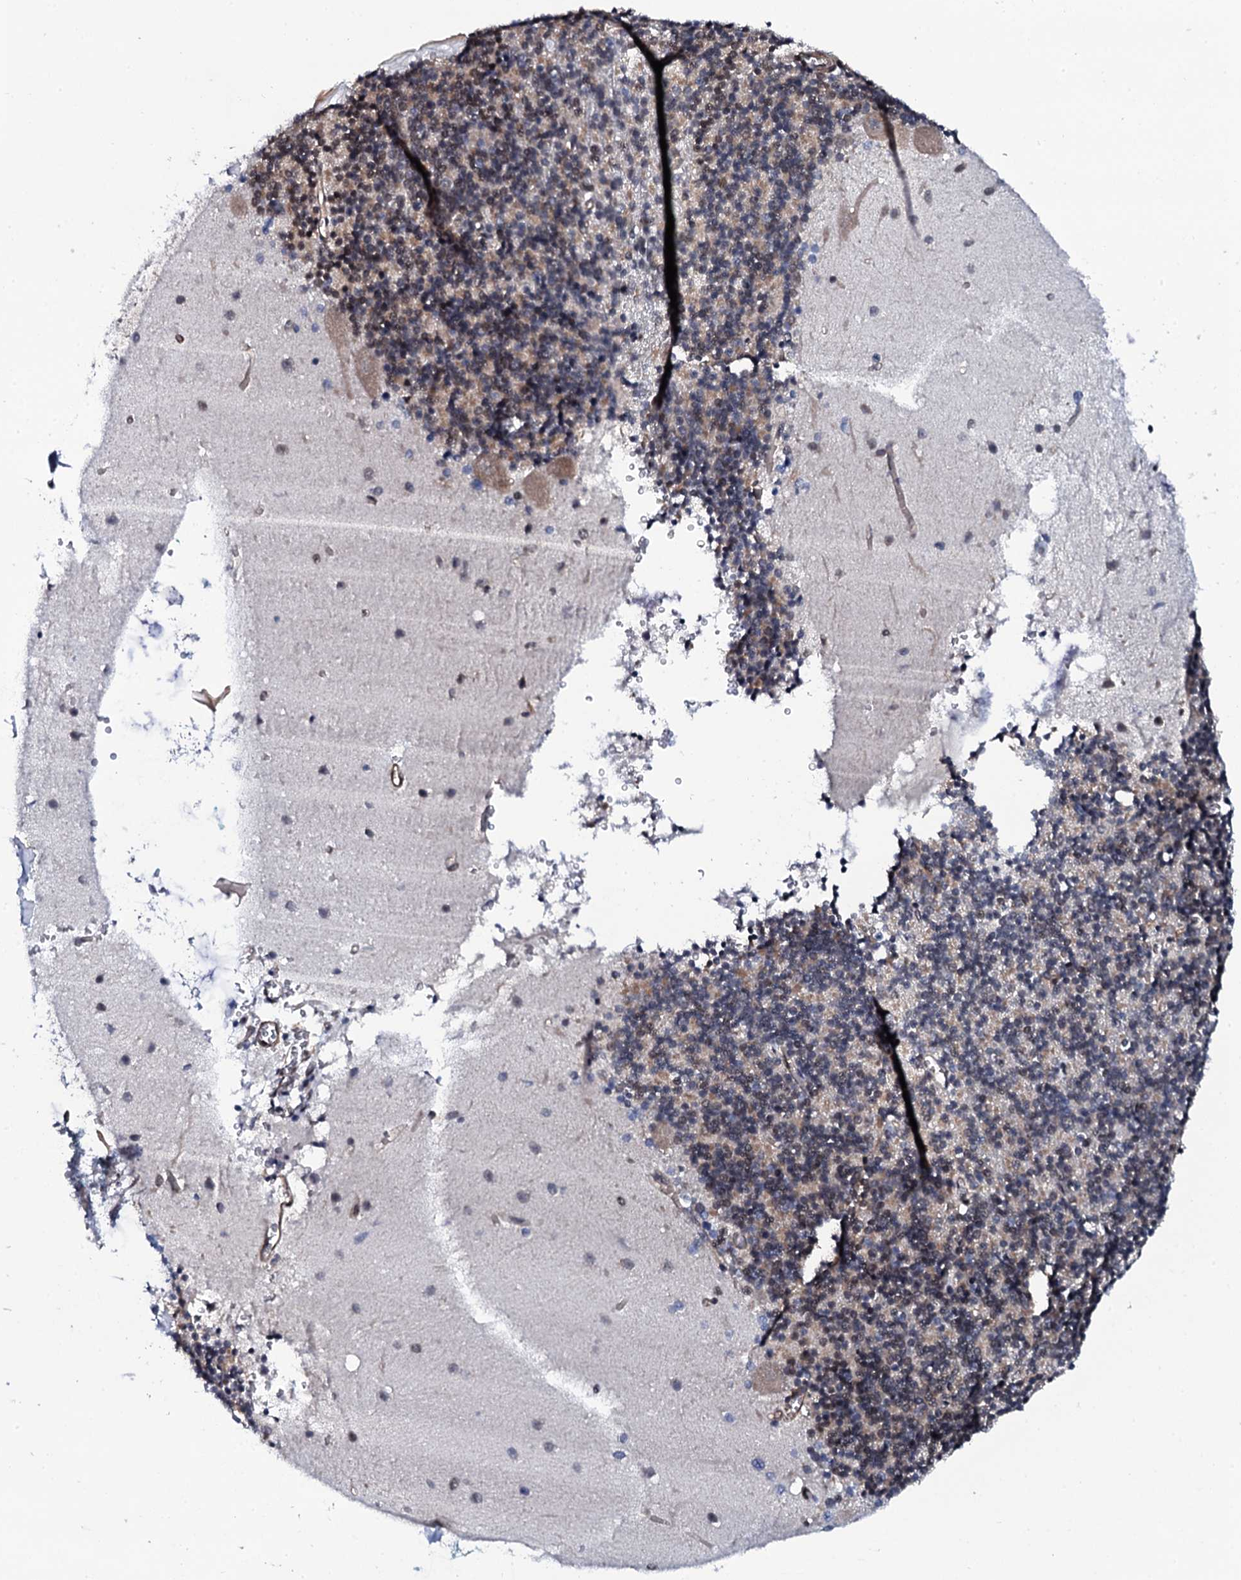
{"staining": {"intensity": "moderate", "quantity": "25%-75%", "location": "cytoplasmic/membranous,nuclear"}, "tissue": "cerebellum", "cell_type": "Cells in granular layer", "image_type": "normal", "snomed": [{"axis": "morphology", "description": "Normal tissue, NOS"}, {"axis": "topography", "description": "Cerebellum"}], "caption": "High-power microscopy captured an IHC micrograph of unremarkable cerebellum, revealing moderate cytoplasmic/membranous,nuclear expression in approximately 25%-75% of cells in granular layer.", "gene": "CWC15", "patient": {"sex": "male", "age": 54}}